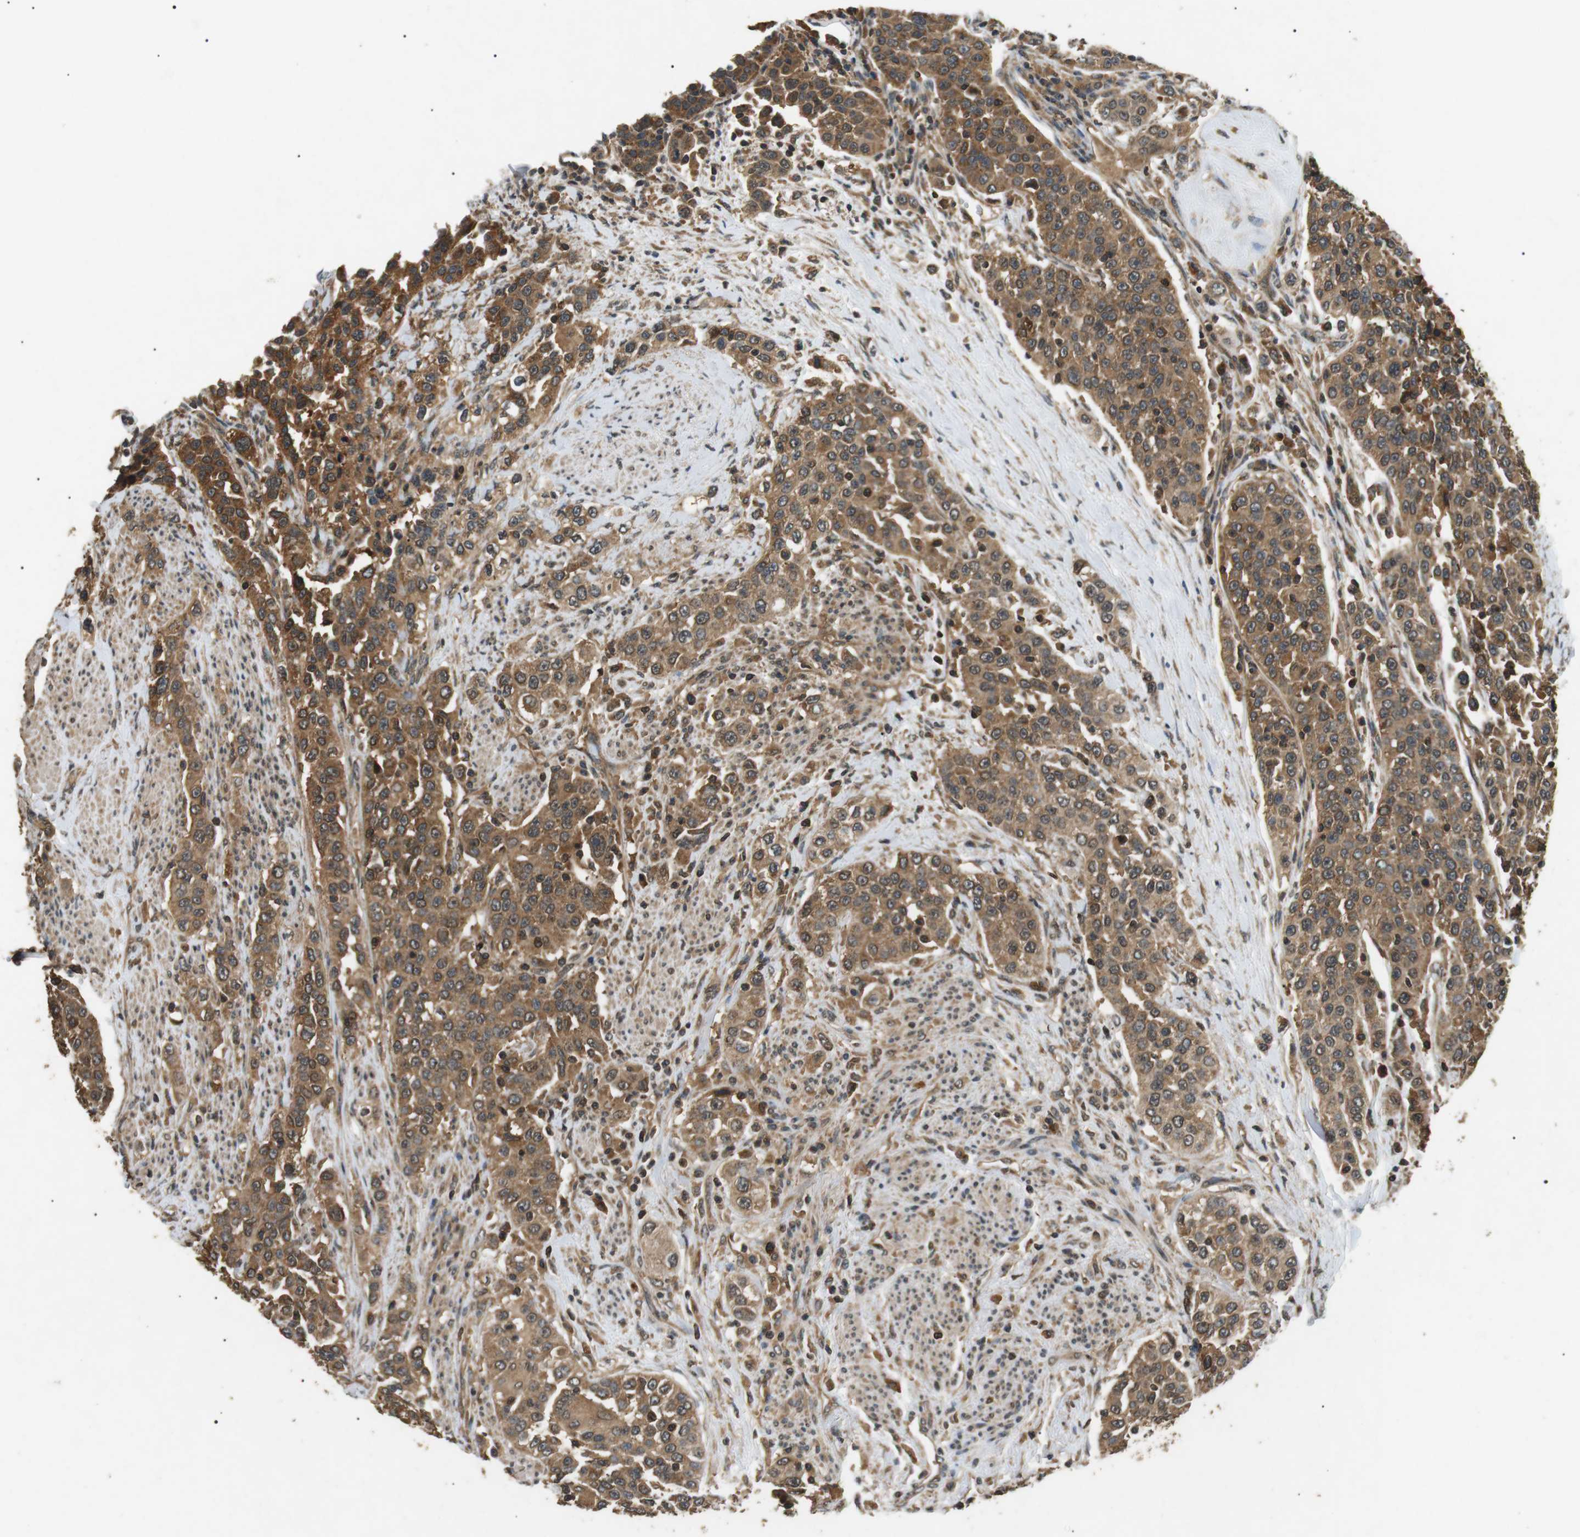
{"staining": {"intensity": "strong", "quantity": ">75%", "location": "cytoplasmic/membranous"}, "tissue": "urothelial cancer", "cell_type": "Tumor cells", "image_type": "cancer", "snomed": [{"axis": "morphology", "description": "Urothelial carcinoma, High grade"}, {"axis": "topography", "description": "Urinary bladder"}], "caption": "This histopathology image shows immunohistochemistry (IHC) staining of human urothelial cancer, with high strong cytoplasmic/membranous expression in approximately >75% of tumor cells.", "gene": "TBC1D15", "patient": {"sex": "female", "age": 80}}